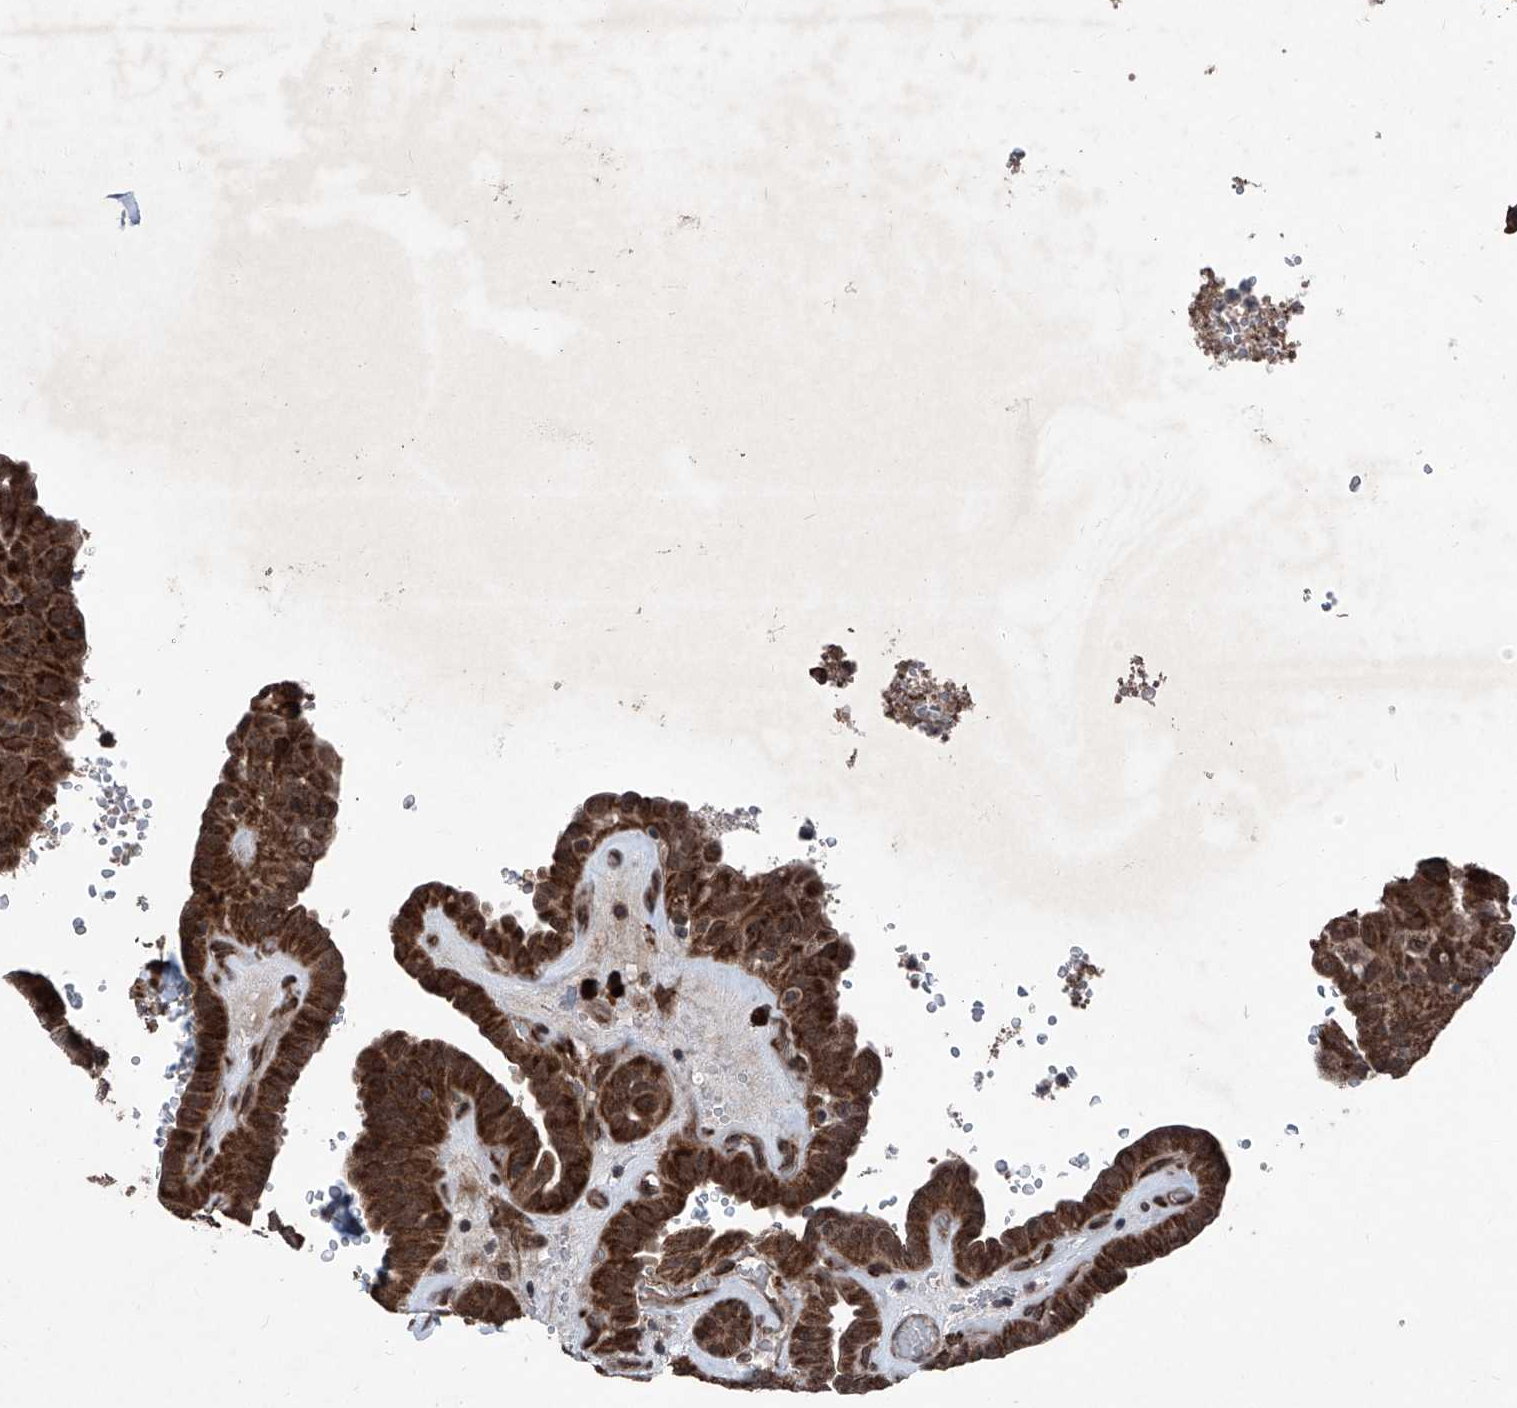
{"staining": {"intensity": "strong", "quantity": ">75%", "location": "nuclear"}, "tissue": "thyroid cancer", "cell_type": "Tumor cells", "image_type": "cancer", "snomed": [{"axis": "morphology", "description": "Papillary adenocarcinoma, NOS"}, {"axis": "topography", "description": "Thyroid gland"}], "caption": "IHC image of human thyroid cancer stained for a protein (brown), which exhibits high levels of strong nuclear staining in about >75% of tumor cells.", "gene": "COA7", "patient": {"sex": "male", "age": 77}}